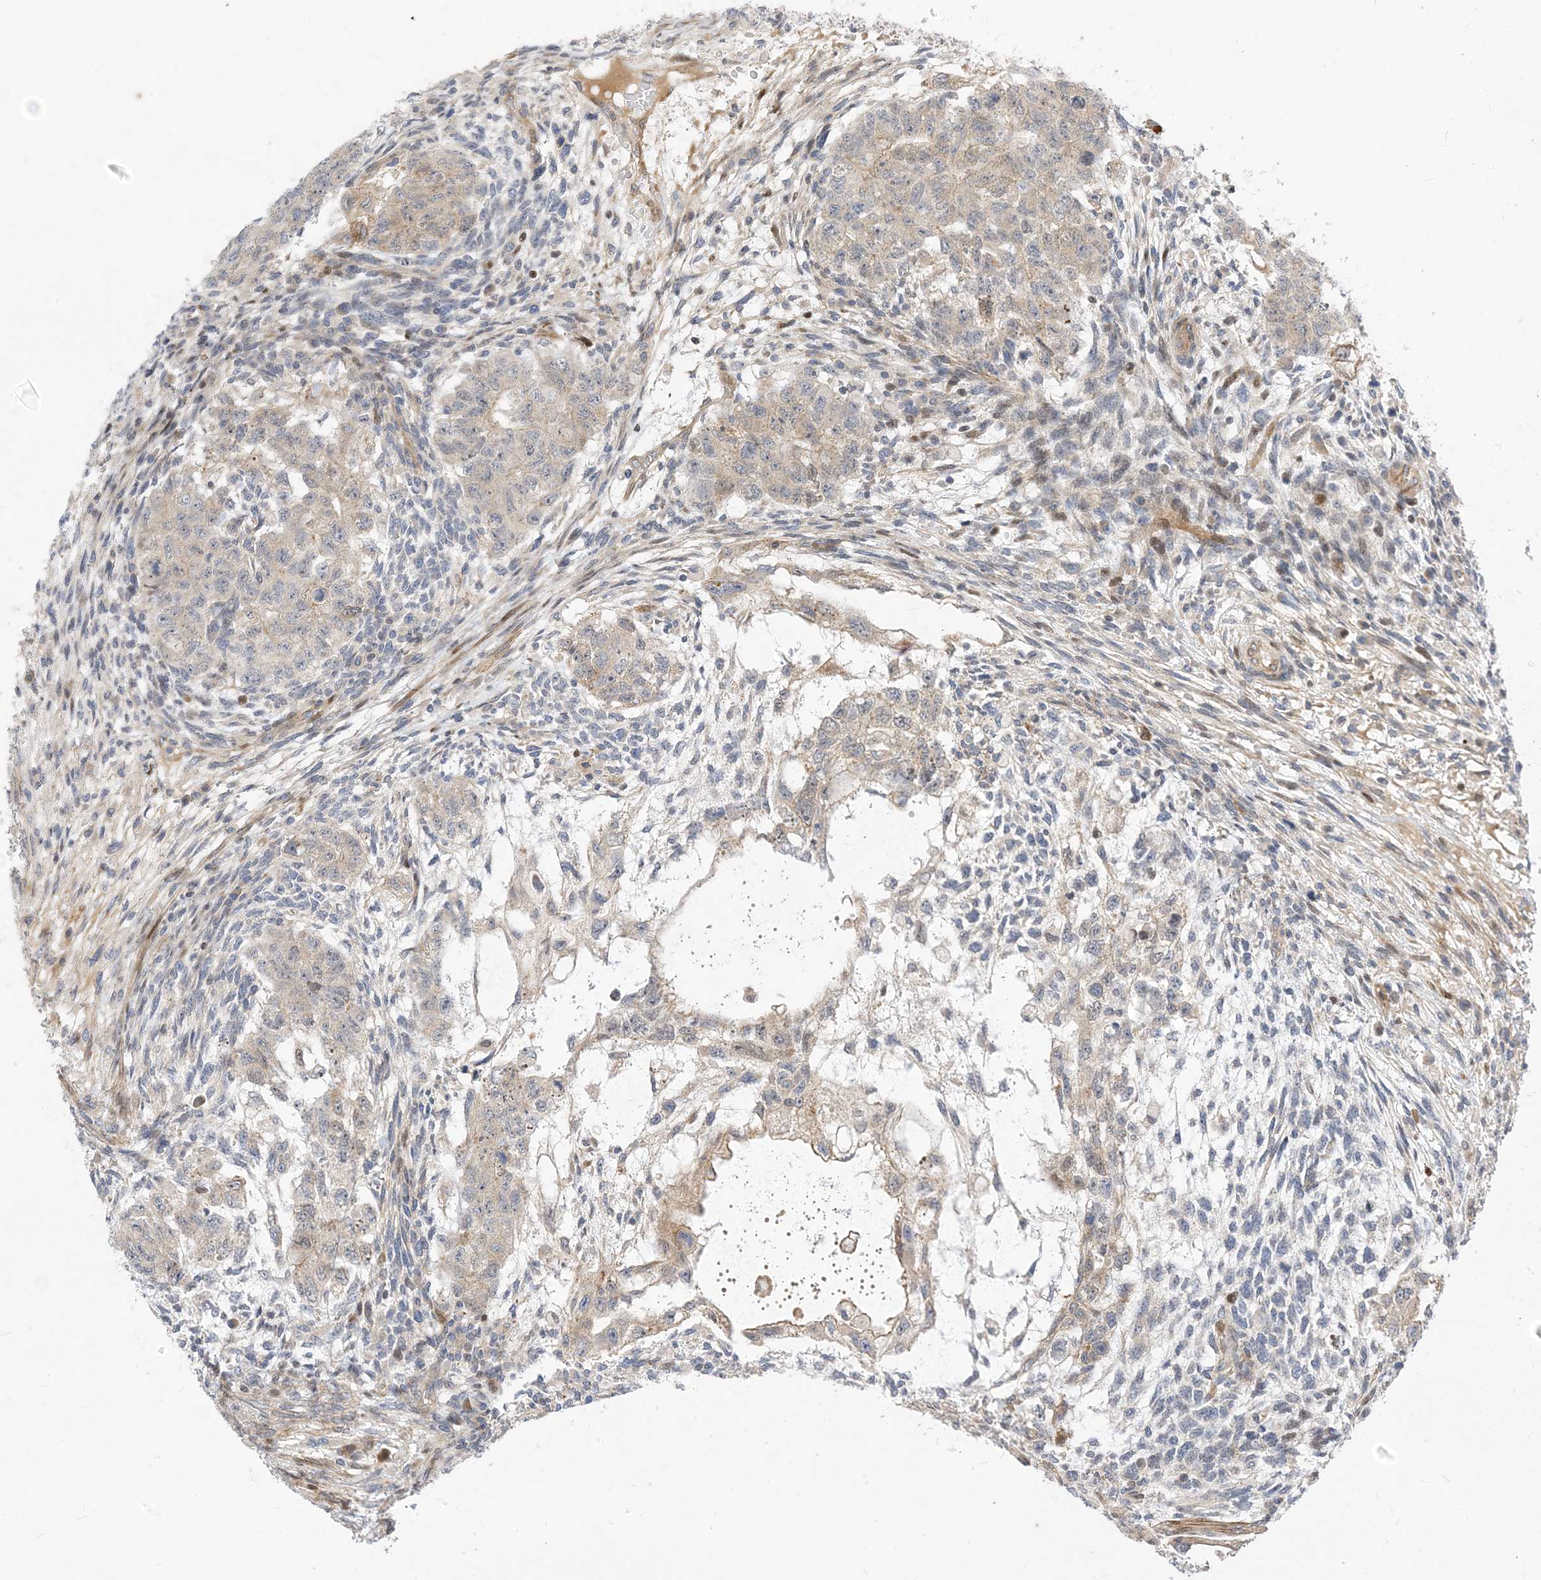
{"staining": {"intensity": "weak", "quantity": "<25%", "location": "cytoplasmic/membranous"}, "tissue": "testis cancer", "cell_type": "Tumor cells", "image_type": "cancer", "snomed": [{"axis": "morphology", "description": "Normal tissue, NOS"}, {"axis": "morphology", "description": "Carcinoma, Embryonal, NOS"}, {"axis": "topography", "description": "Testis"}], "caption": "This is a photomicrograph of immunohistochemistry (IHC) staining of testis cancer (embryonal carcinoma), which shows no expression in tumor cells.", "gene": "TYSND1", "patient": {"sex": "male", "age": 36}}